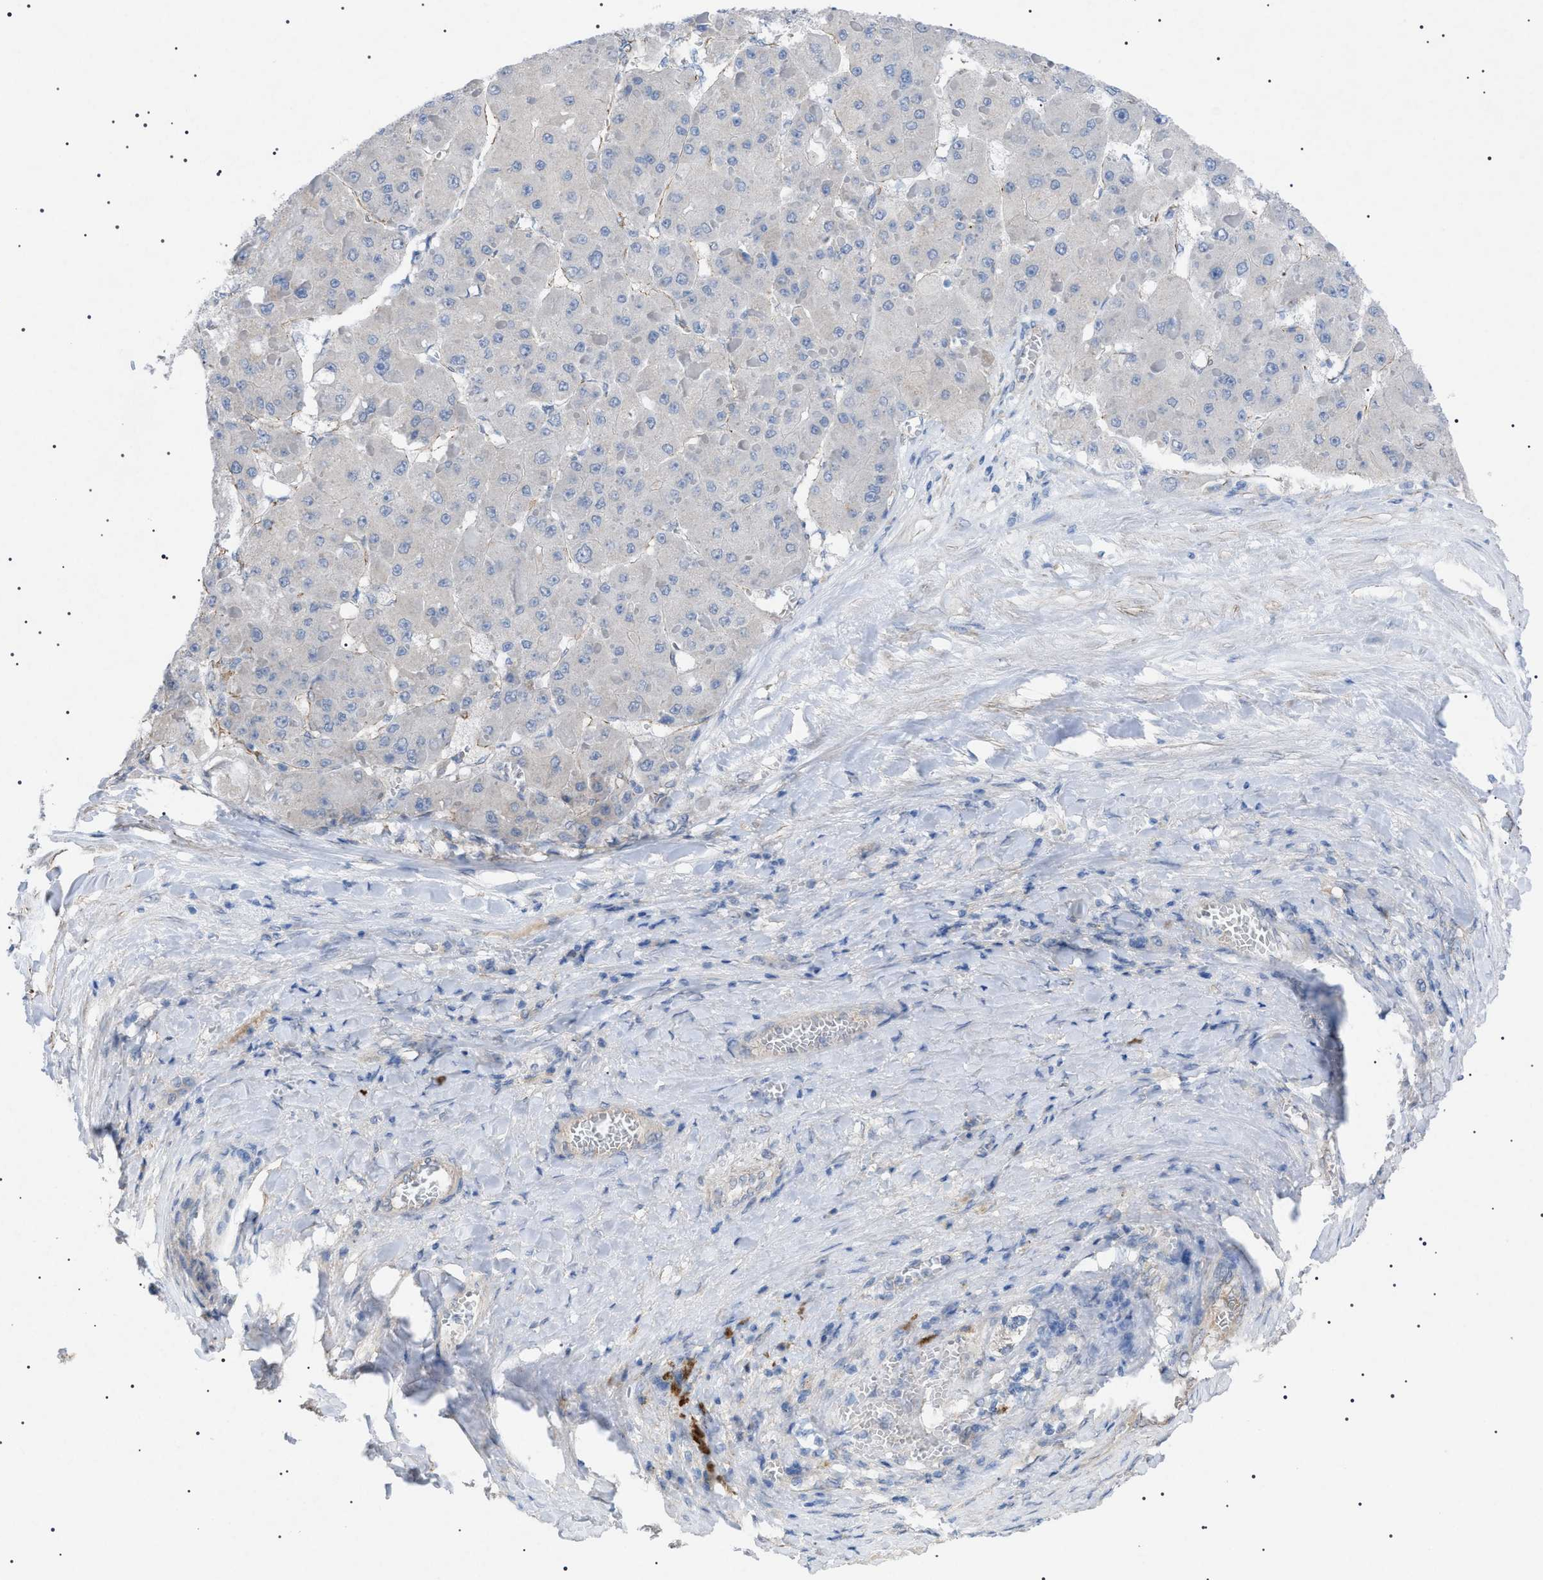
{"staining": {"intensity": "negative", "quantity": "none", "location": "none"}, "tissue": "liver cancer", "cell_type": "Tumor cells", "image_type": "cancer", "snomed": [{"axis": "morphology", "description": "Carcinoma, Hepatocellular, NOS"}, {"axis": "topography", "description": "Liver"}], "caption": "The immunohistochemistry (IHC) micrograph has no significant expression in tumor cells of liver cancer tissue.", "gene": "ADAMTS1", "patient": {"sex": "female", "age": 73}}